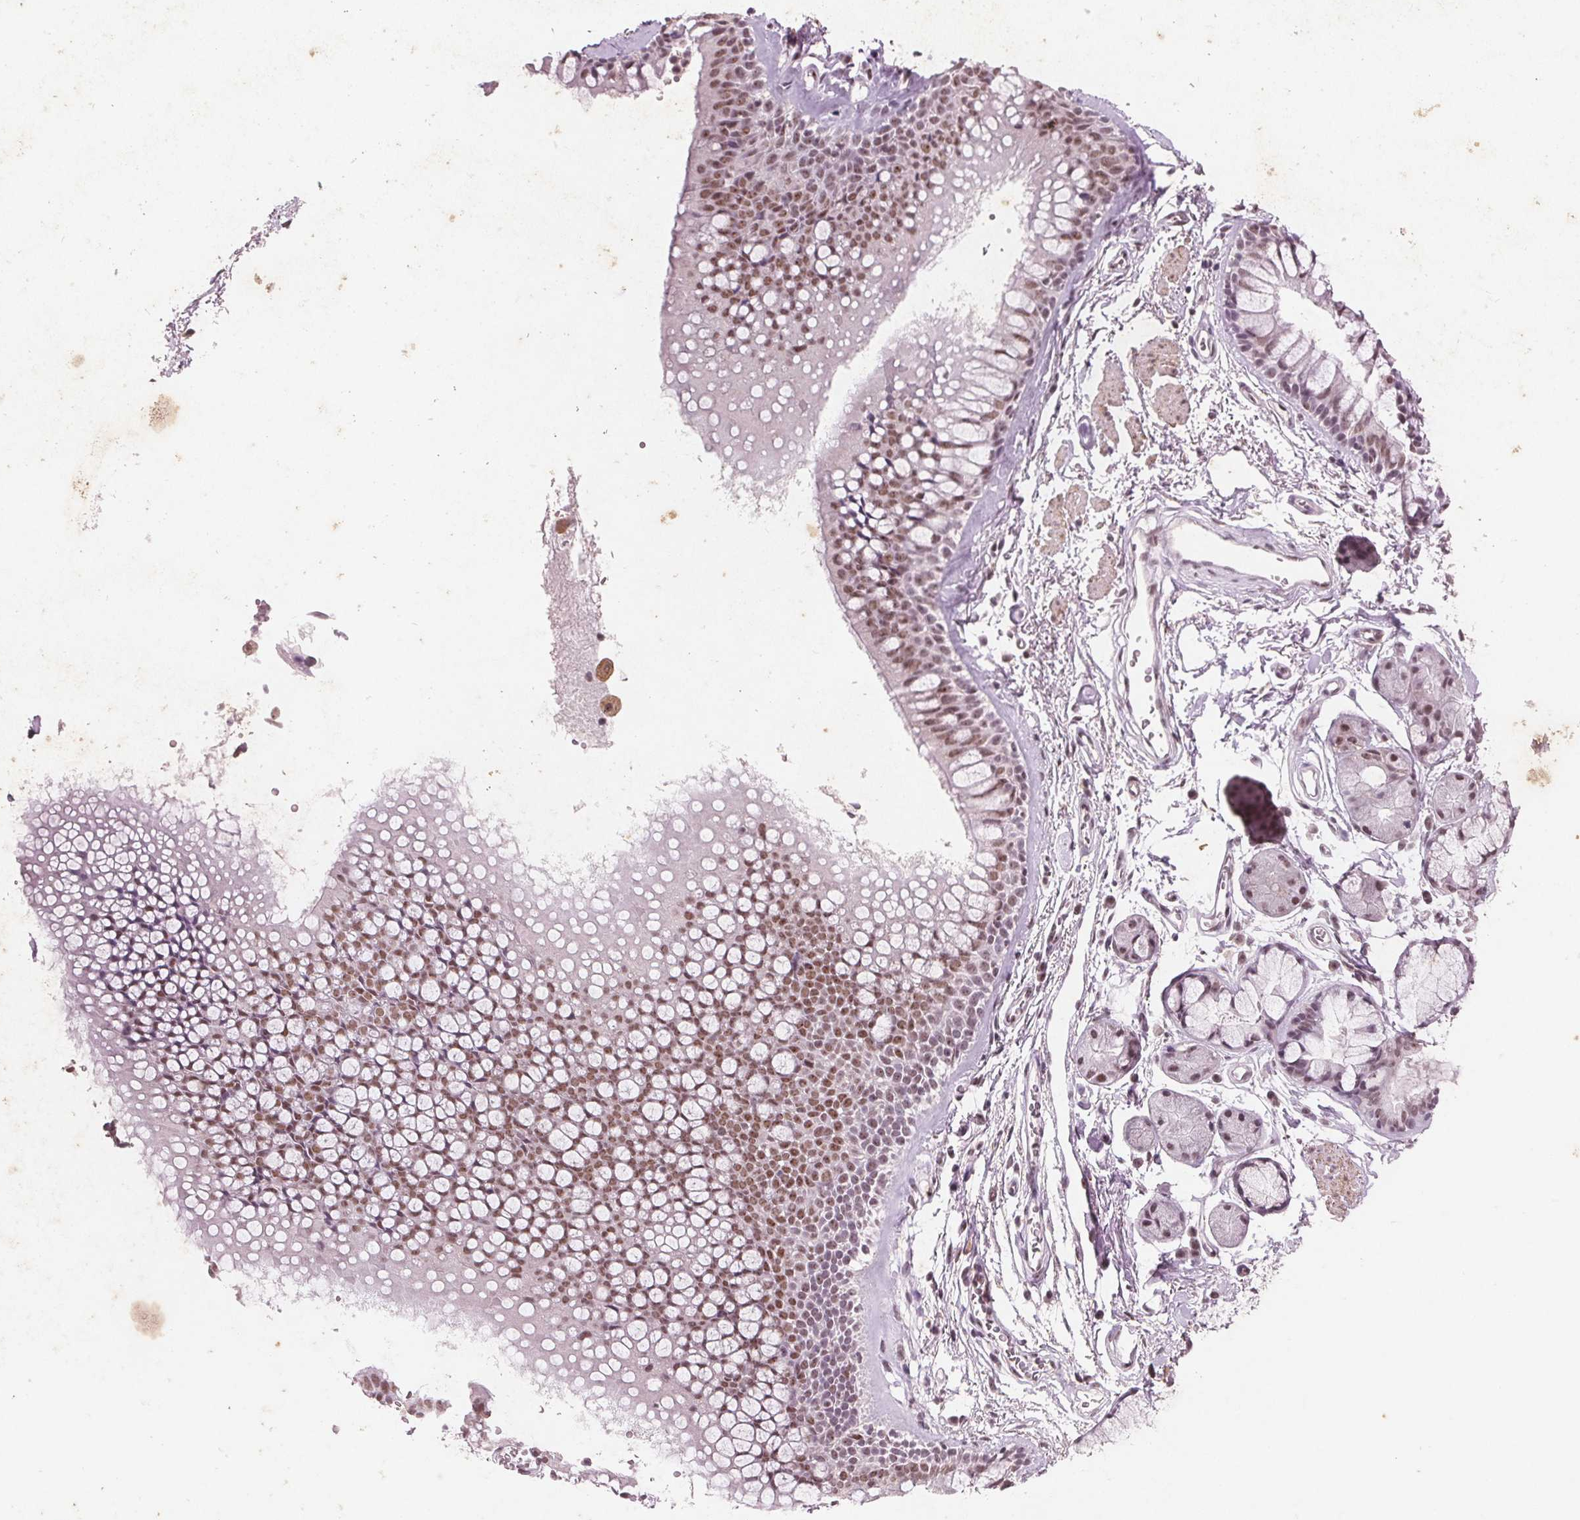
{"staining": {"intensity": "weak", "quantity": ">75%", "location": "nuclear"}, "tissue": "soft tissue", "cell_type": "Fibroblasts", "image_type": "normal", "snomed": [{"axis": "morphology", "description": "Normal tissue, NOS"}, {"axis": "topography", "description": "Cartilage tissue"}, {"axis": "topography", "description": "Bronchus"}], "caption": "Weak nuclear staining is identified in approximately >75% of fibroblasts in benign soft tissue.", "gene": "RPS6KA2", "patient": {"sex": "female", "age": 79}}